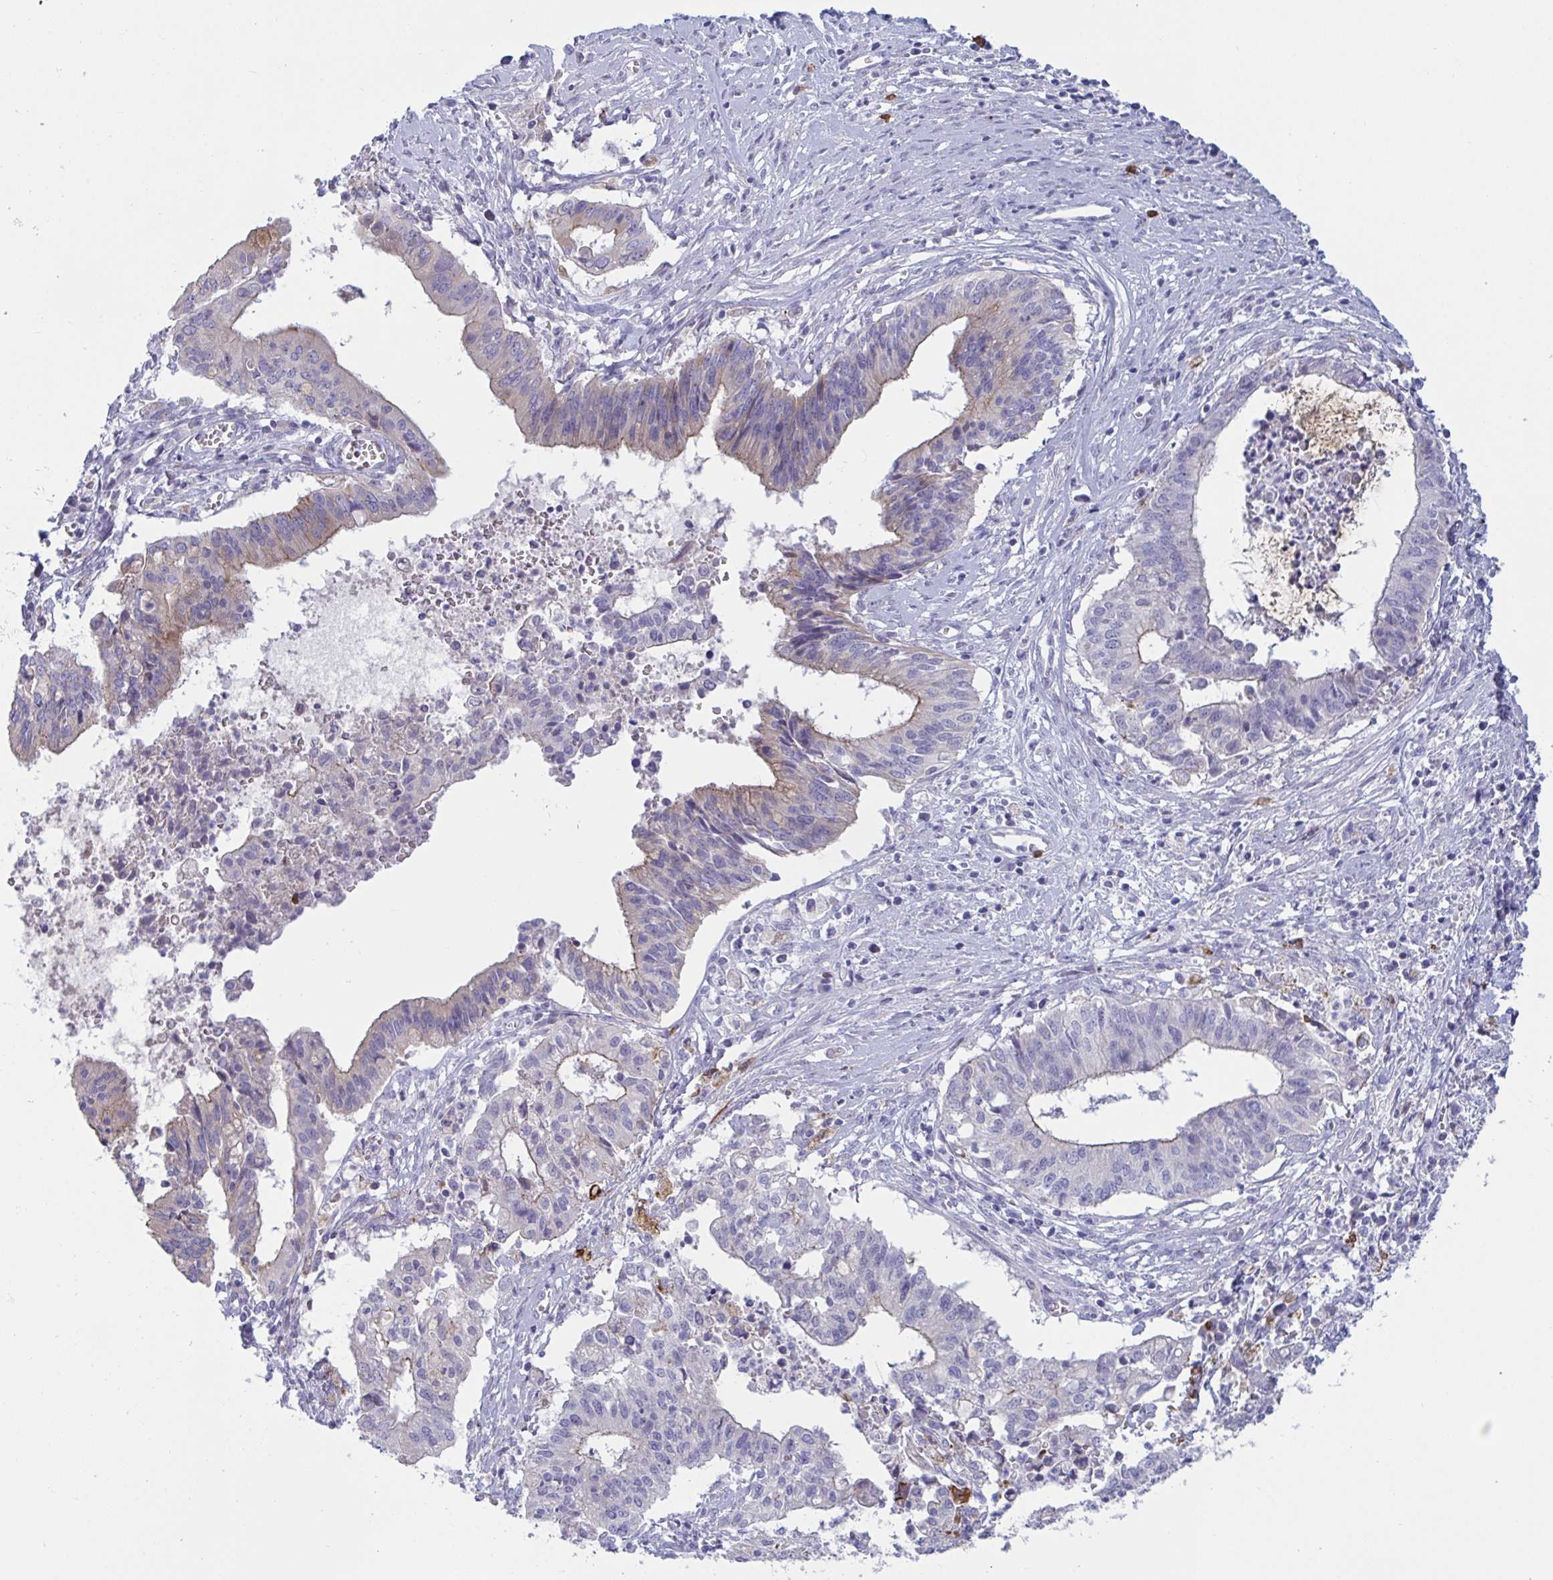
{"staining": {"intensity": "weak", "quantity": "<25%", "location": "cytoplasmic/membranous"}, "tissue": "cervical cancer", "cell_type": "Tumor cells", "image_type": "cancer", "snomed": [{"axis": "morphology", "description": "Adenocarcinoma, NOS"}, {"axis": "topography", "description": "Cervix"}], "caption": "IHC image of cervical adenocarcinoma stained for a protein (brown), which displays no staining in tumor cells.", "gene": "TAS2R38", "patient": {"sex": "female", "age": 44}}